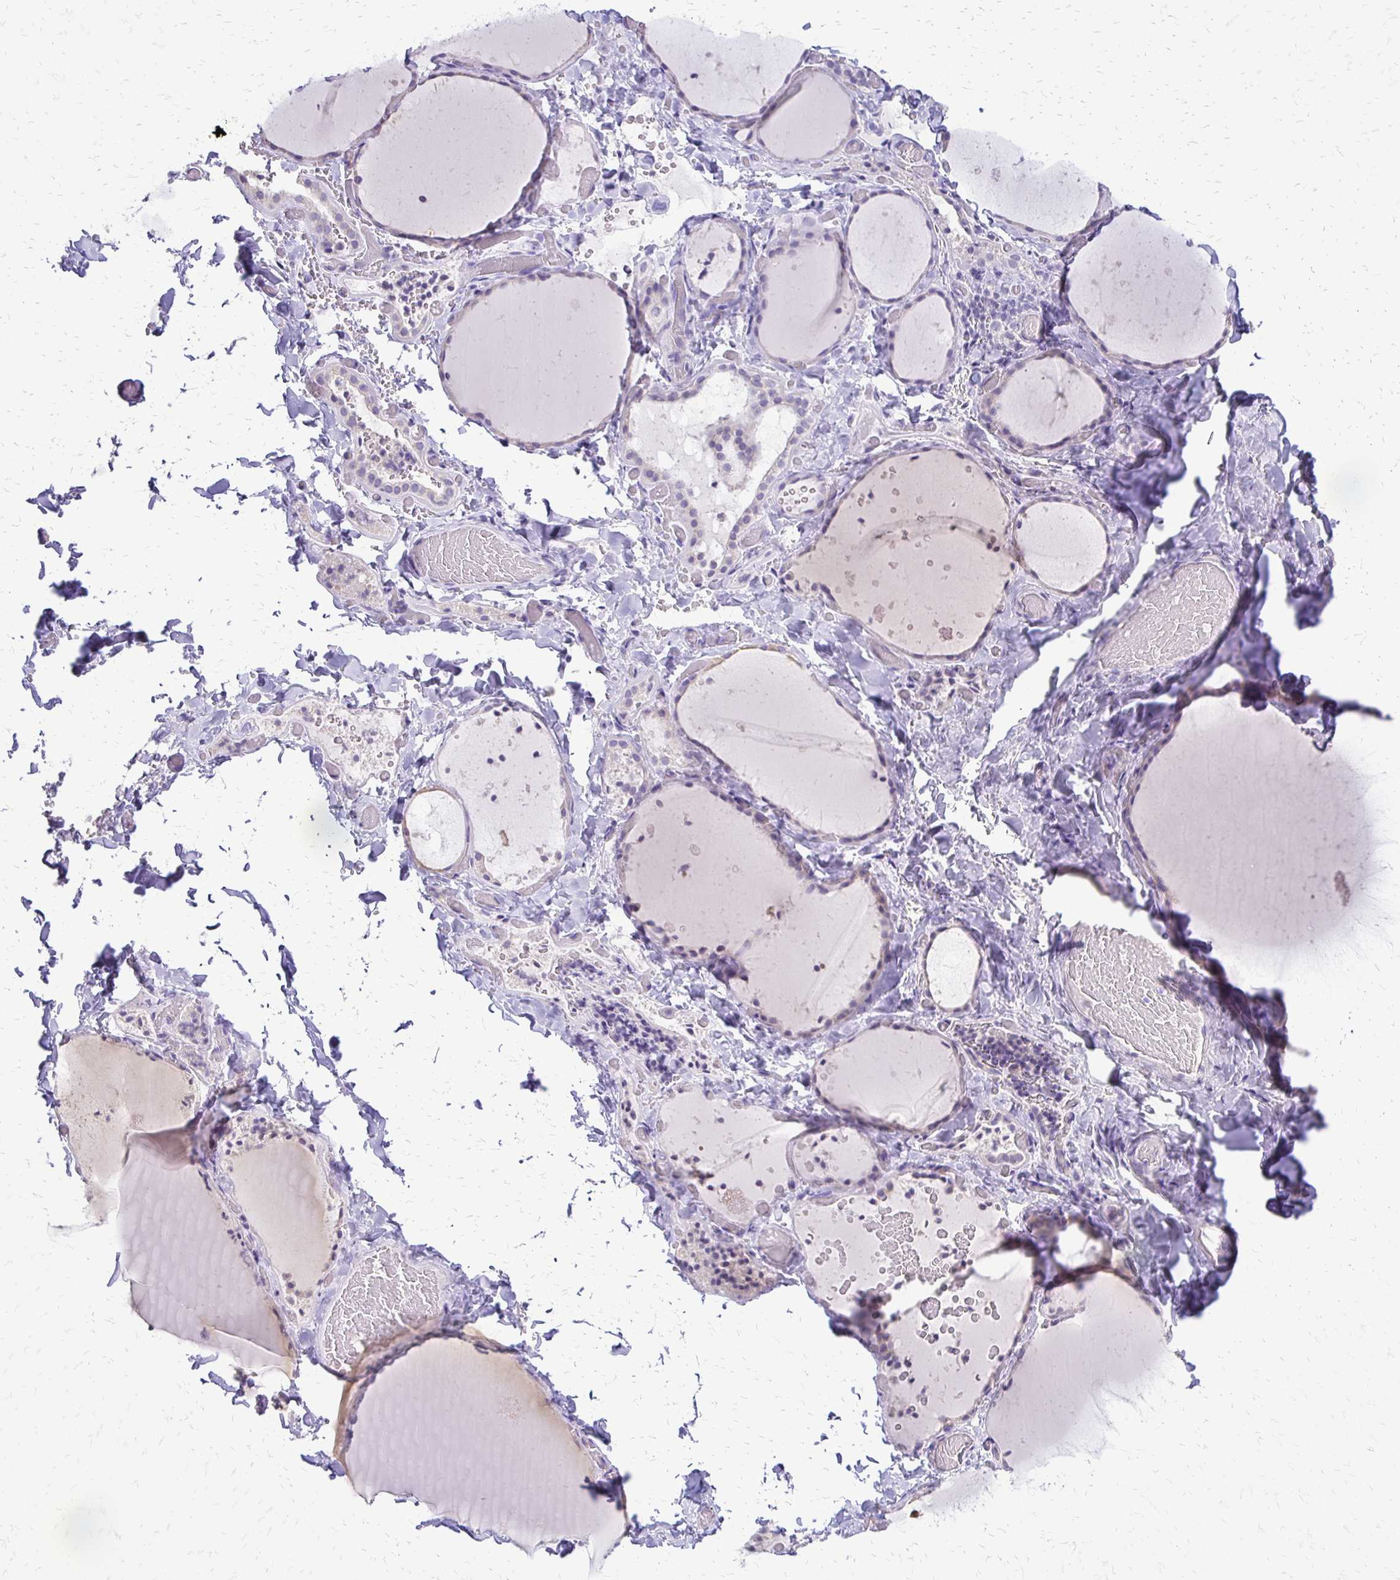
{"staining": {"intensity": "negative", "quantity": "none", "location": "none"}, "tissue": "thyroid gland", "cell_type": "Glandular cells", "image_type": "normal", "snomed": [{"axis": "morphology", "description": "Normal tissue, NOS"}, {"axis": "topography", "description": "Thyroid gland"}], "caption": "This histopathology image is of unremarkable thyroid gland stained with IHC to label a protein in brown with the nuclei are counter-stained blue. There is no staining in glandular cells. (Brightfield microscopy of DAB (3,3'-diaminobenzidine) immunohistochemistry at high magnification).", "gene": "ALPG", "patient": {"sex": "female", "age": 36}}